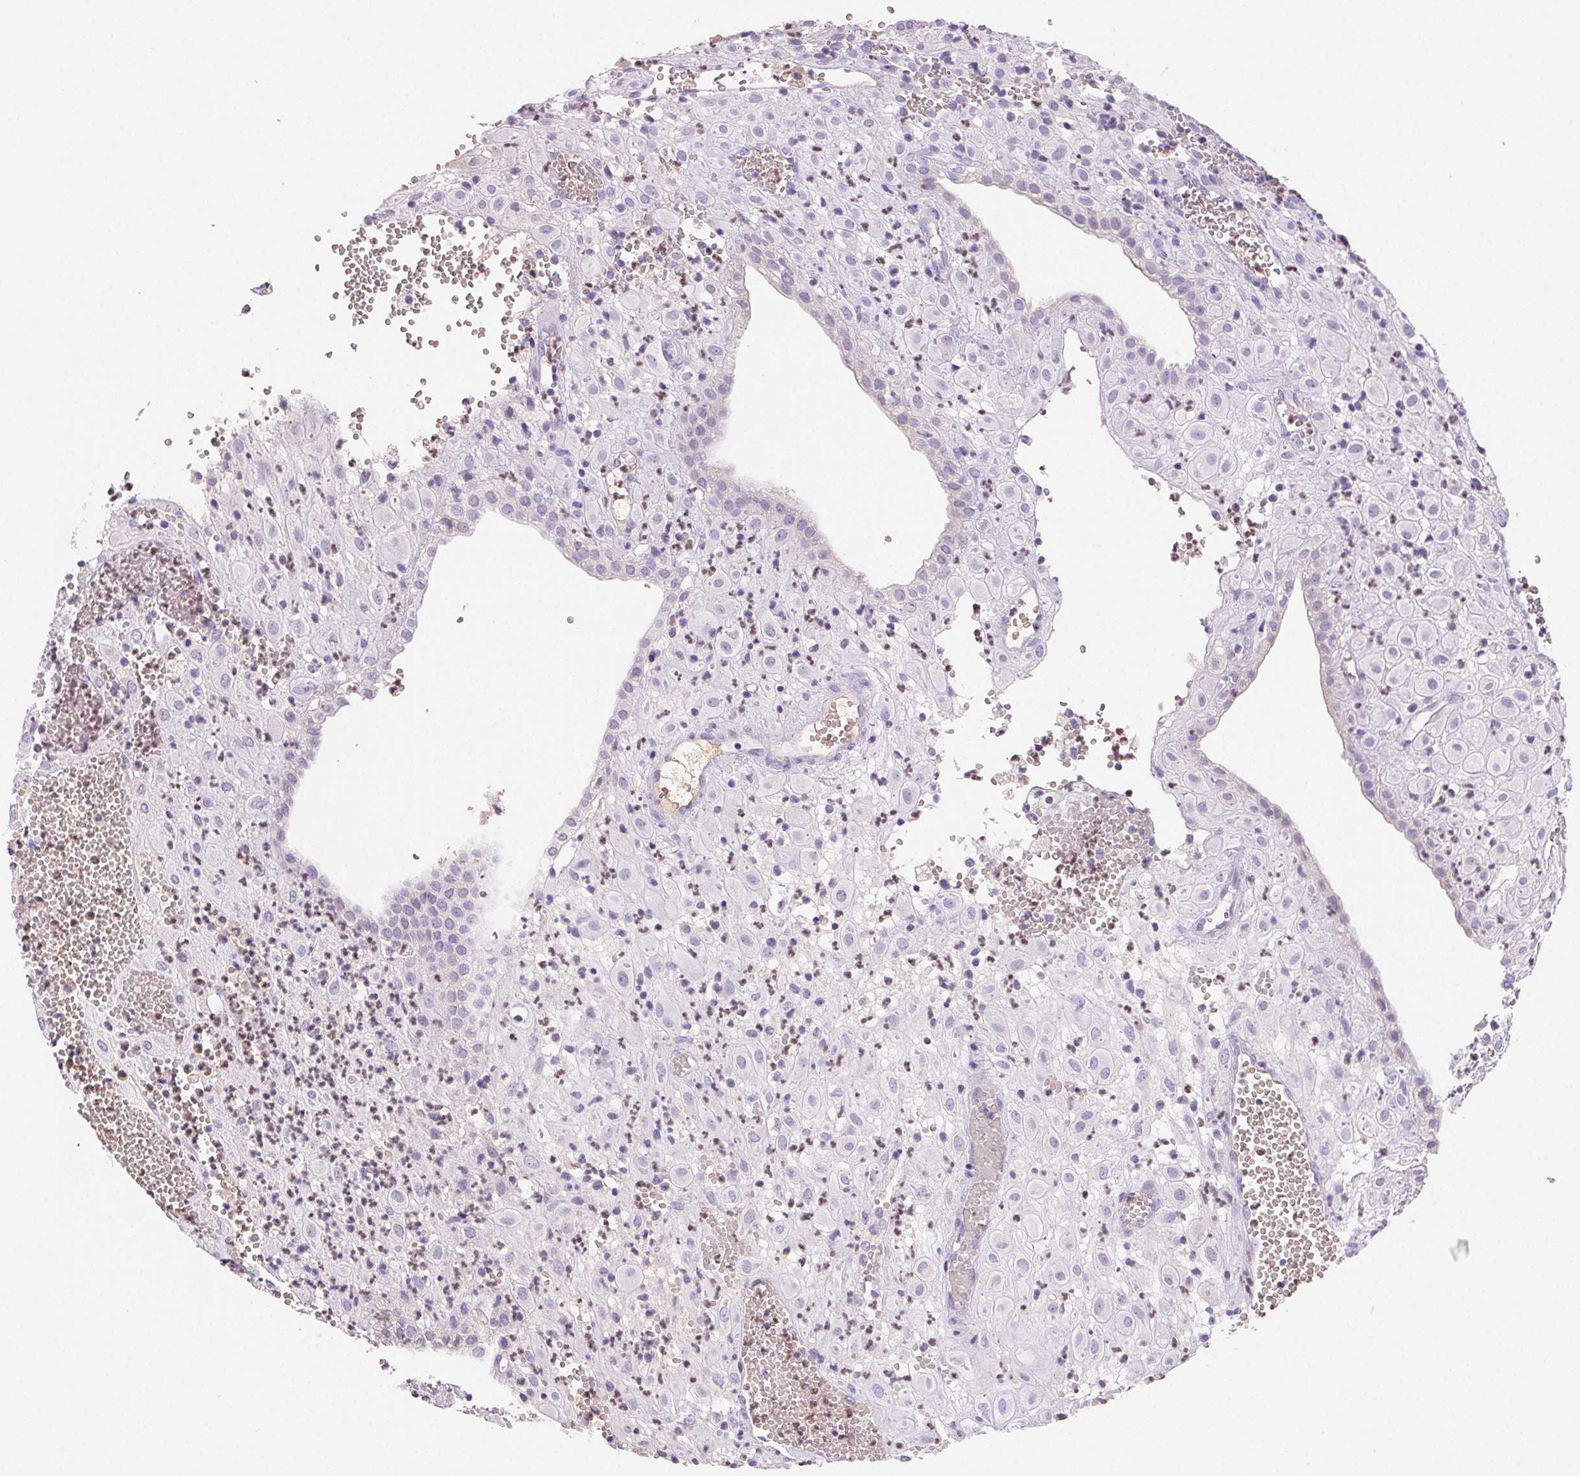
{"staining": {"intensity": "negative", "quantity": "none", "location": "none"}, "tissue": "placenta", "cell_type": "Decidual cells", "image_type": "normal", "snomed": [{"axis": "morphology", "description": "Normal tissue, NOS"}, {"axis": "topography", "description": "Placenta"}], "caption": "This is a image of immunohistochemistry staining of benign placenta, which shows no expression in decidual cells.", "gene": "PADI4", "patient": {"sex": "female", "age": 24}}